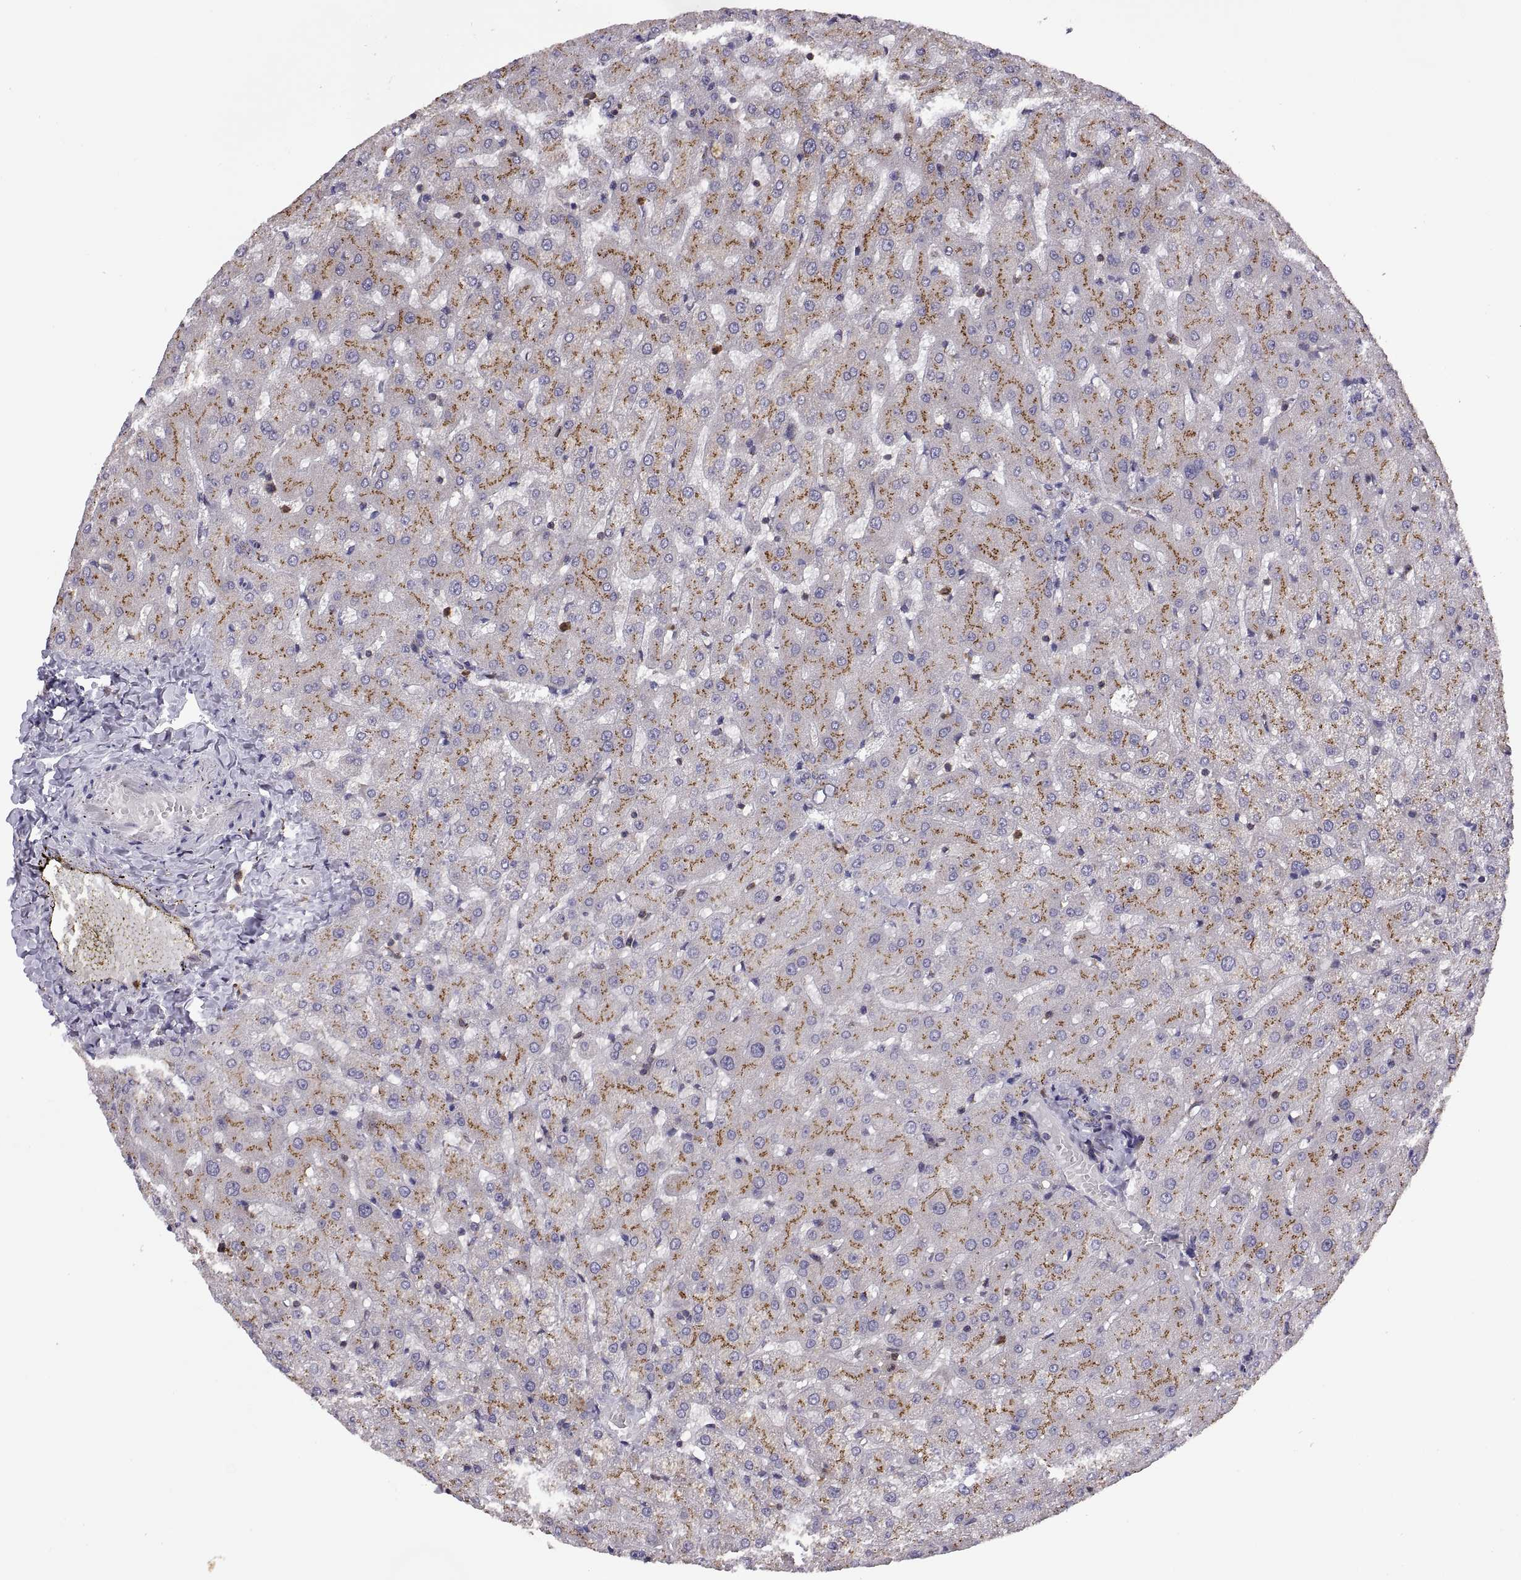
{"staining": {"intensity": "moderate", "quantity": ">75%", "location": "cytoplasmic/membranous"}, "tissue": "liver", "cell_type": "Cholangiocytes", "image_type": "normal", "snomed": [{"axis": "morphology", "description": "Normal tissue, NOS"}, {"axis": "topography", "description": "Liver"}], "caption": "The micrograph demonstrates staining of unremarkable liver, revealing moderate cytoplasmic/membranous protein positivity (brown color) within cholangiocytes. The staining was performed using DAB (3,3'-diaminobenzidine), with brown indicating positive protein expression. Nuclei are stained blue with hematoxylin.", "gene": "ACAP1", "patient": {"sex": "female", "age": 50}}